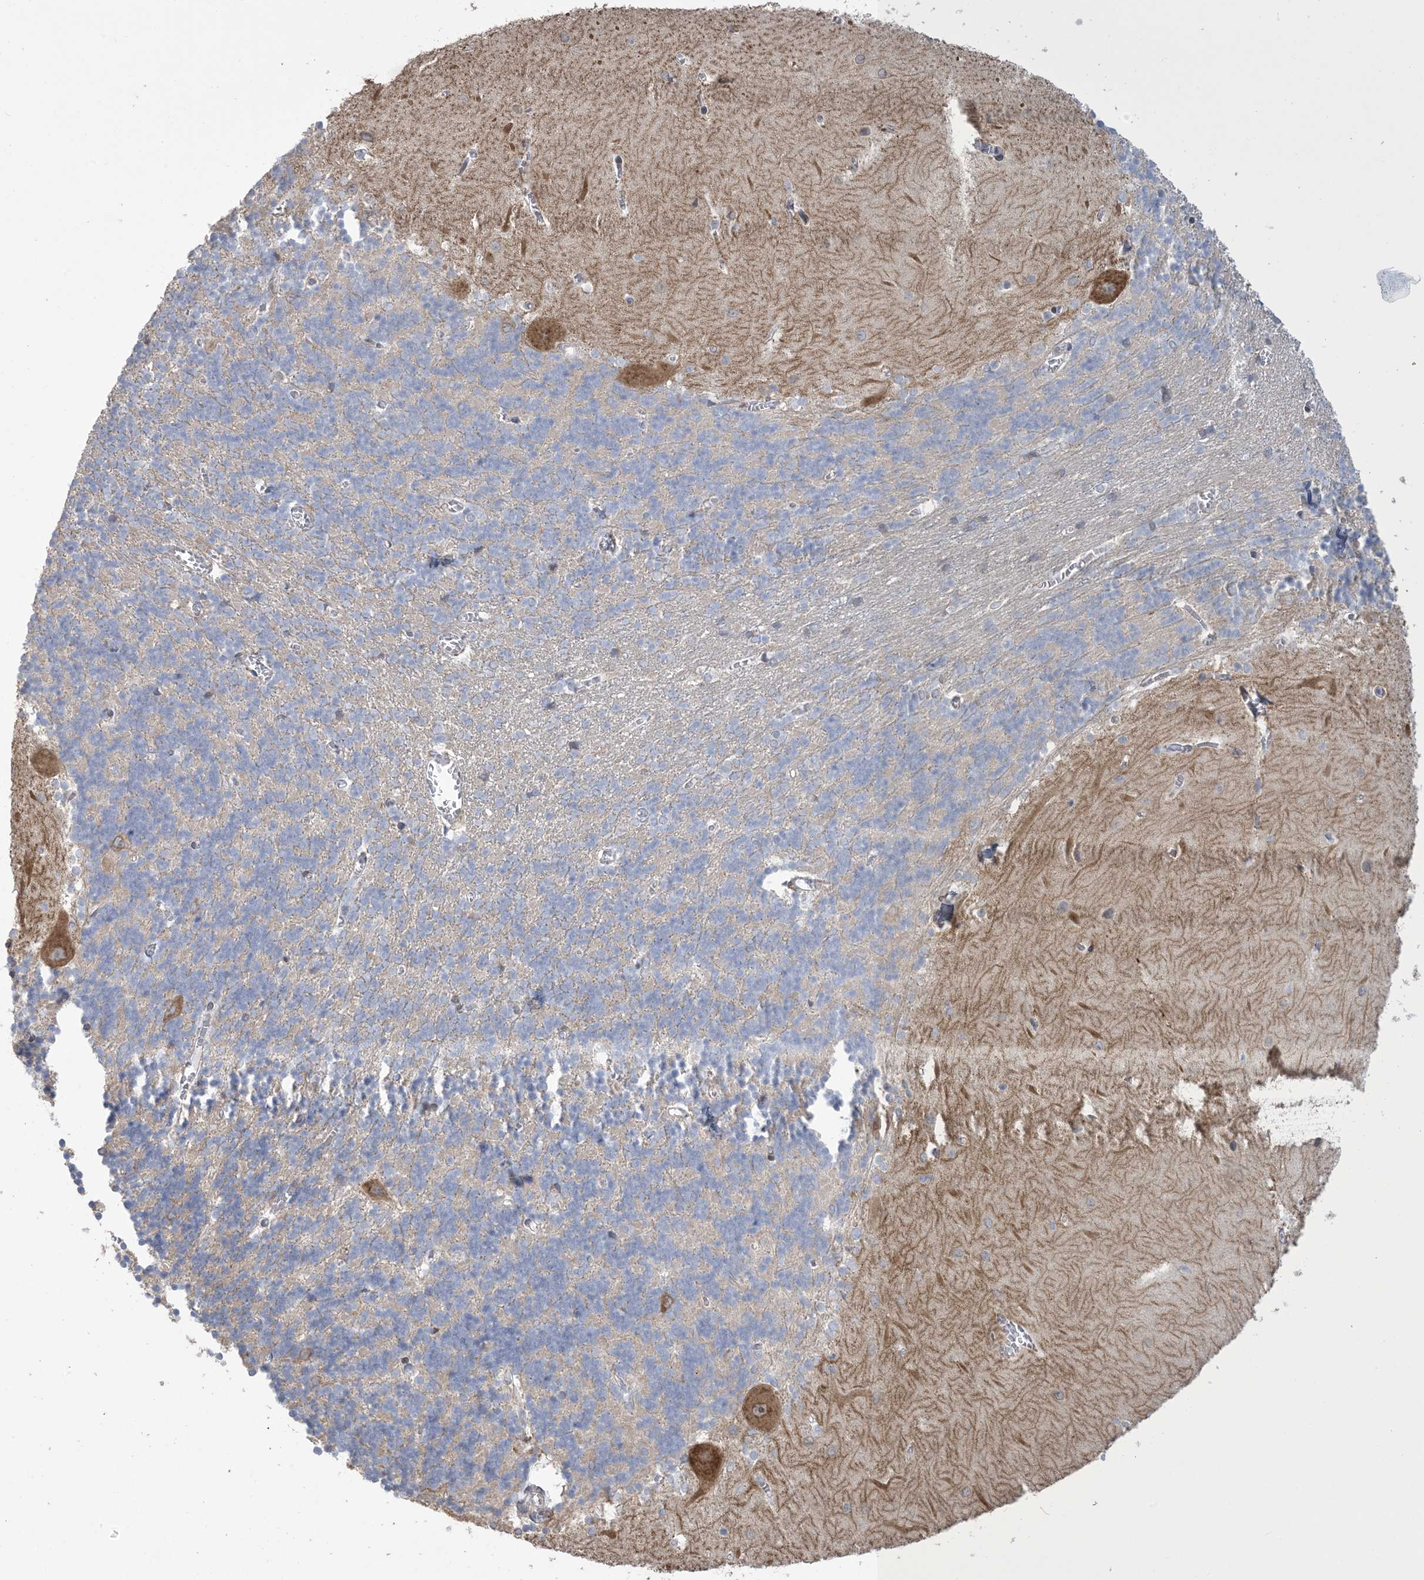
{"staining": {"intensity": "weak", "quantity": "<25%", "location": "cytoplasmic/membranous"}, "tissue": "cerebellum", "cell_type": "Cells in granular layer", "image_type": "normal", "snomed": [{"axis": "morphology", "description": "Normal tissue, NOS"}, {"axis": "topography", "description": "Cerebellum"}], "caption": "Photomicrograph shows no protein positivity in cells in granular layer of benign cerebellum. Brightfield microscopy of IHC stained with DAB (brown) and hematoxylin (blue), captured at high magnification.", "gene": "SHANK1", "patient": {"sex": "male", "age": 37}}